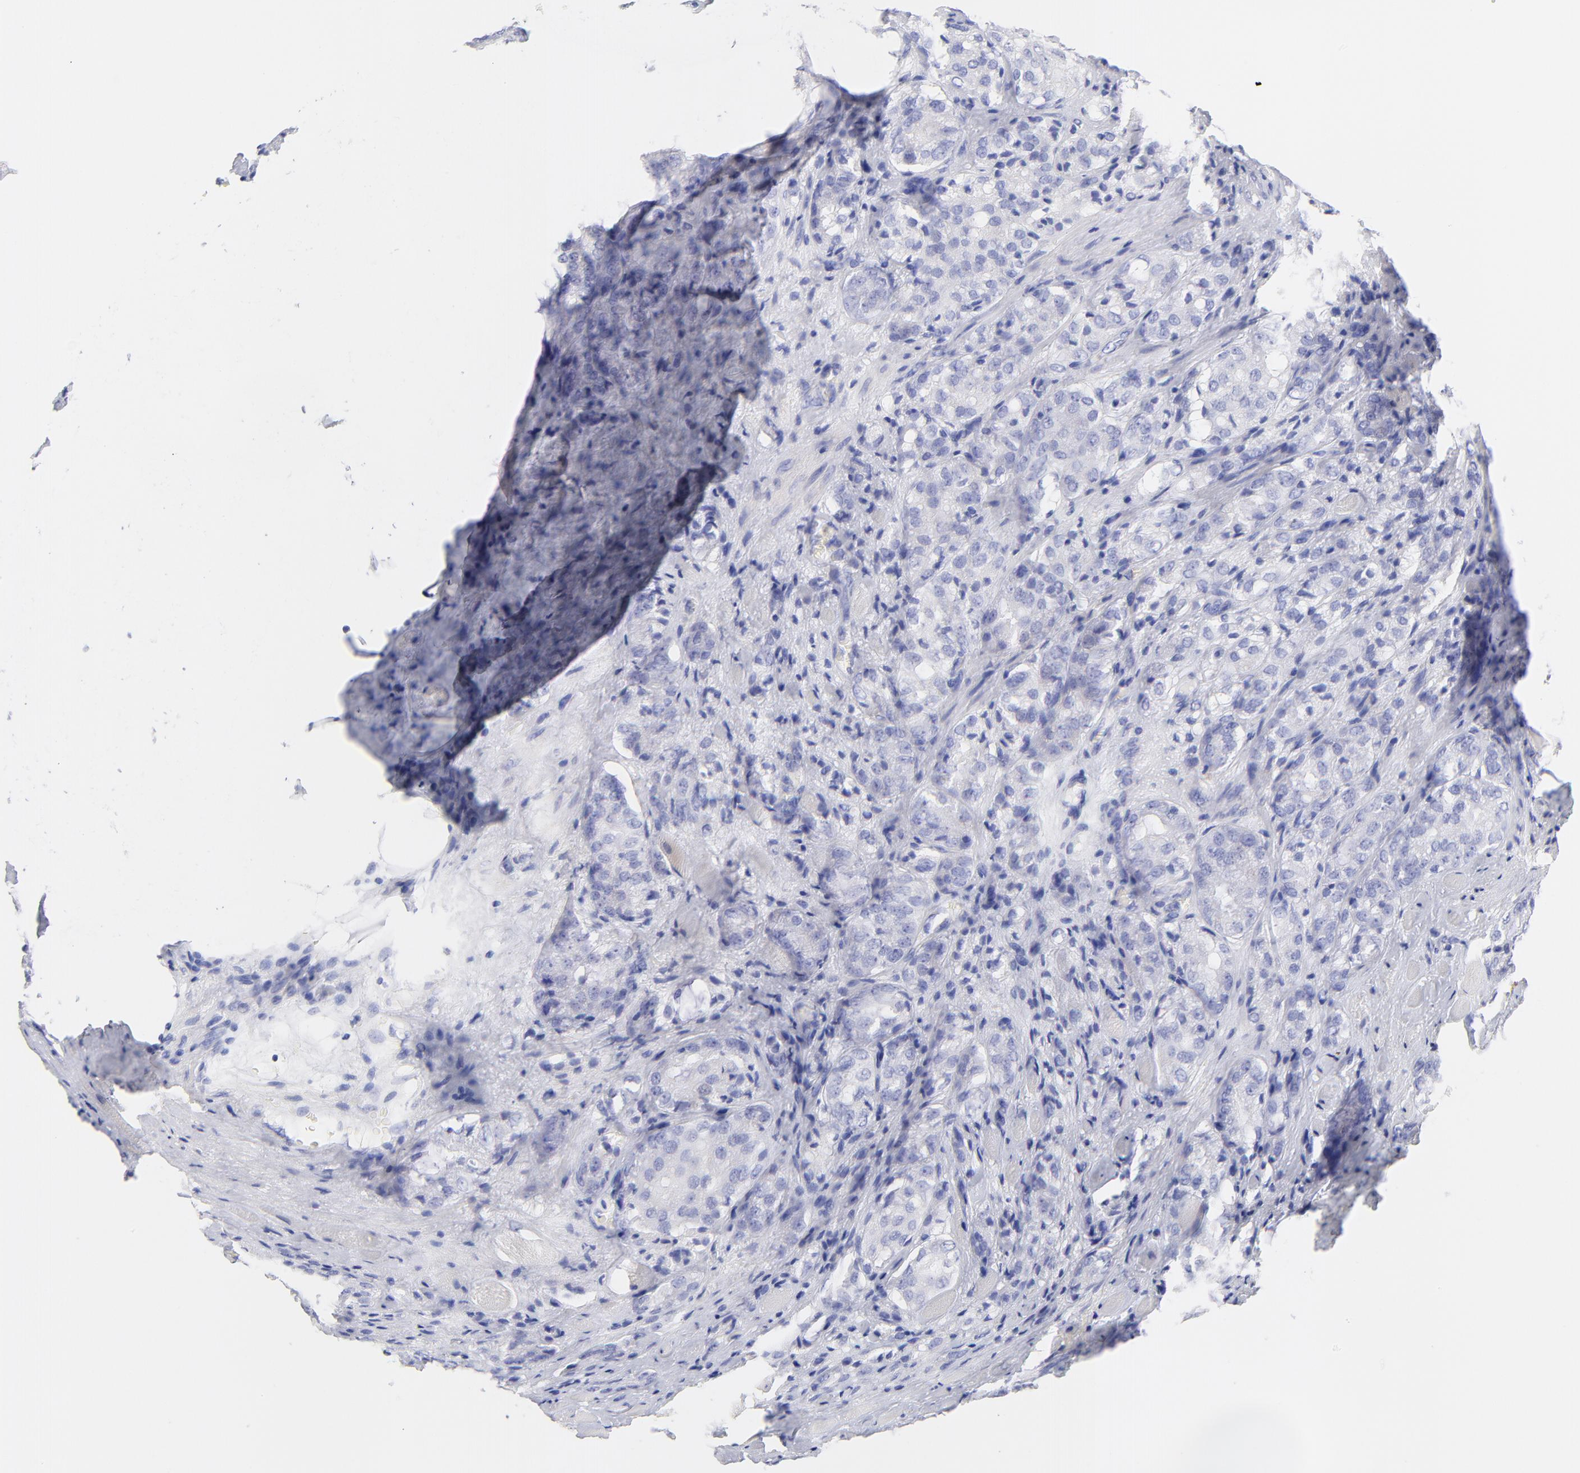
{"staining": {"intensity": "negative", "quantity": "none", "location": "none"}, "tissue": "prostate cancer", "cell_type": "Tumor cells", "image_type": "cancer", "snomed": [{"axis": "morphology", "description": "Adenocarcinoma, Medium grade"}, {"axis": "topography", "description": "Prostate"}], "caption": "Immunohistochemistry micrograph of neoplastic tissue: human prostate cancer (adenocarcinoma (medium-grade)) stained with DAB reveals no significant protein expression in tumor cells. (Stains: DAB immunohistochemistry (IHC) with hematoxylin counter stain, Microscopy: brightfield microscopy at high magnification).", "gene": "C1QTNF6", "patient": {"sex": "male", "age": 60}}